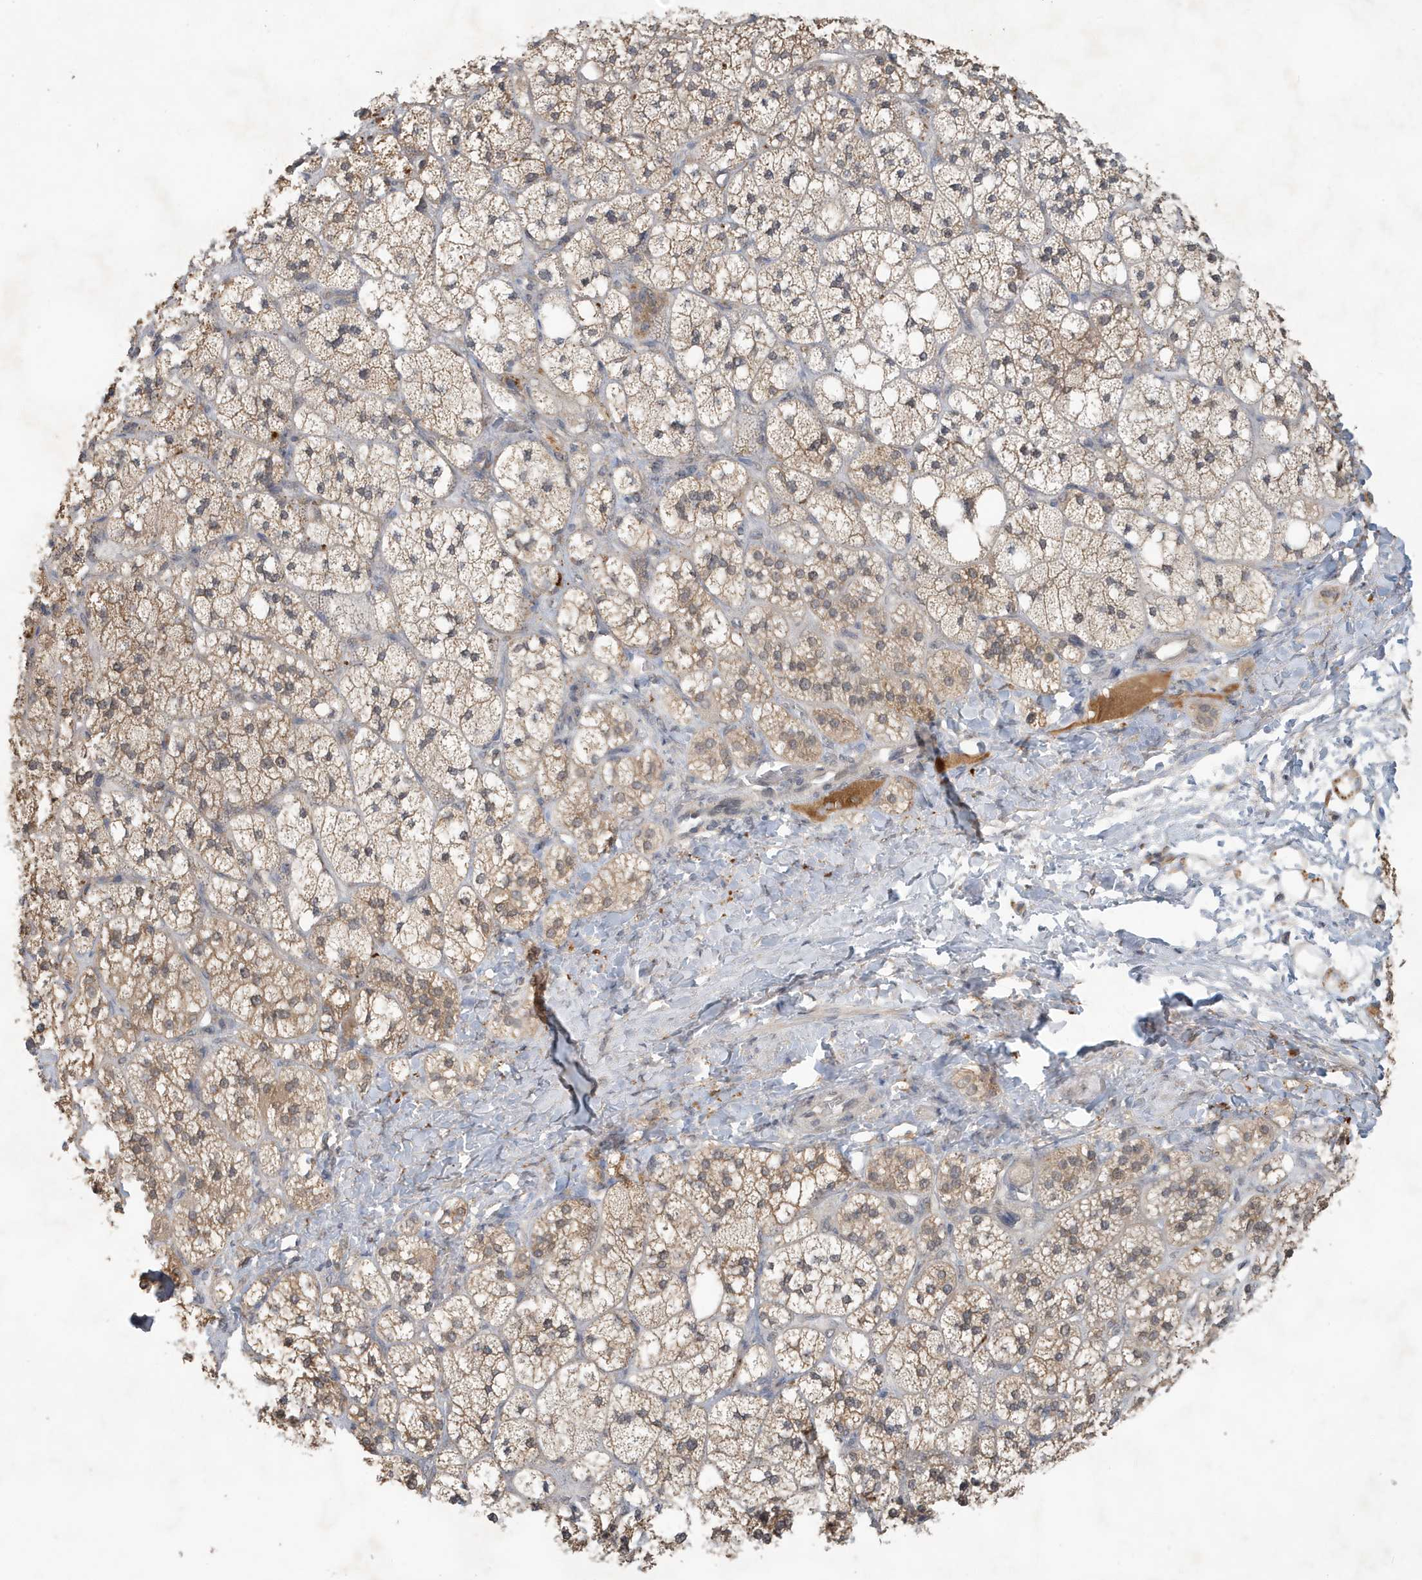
{"staining": {"intensity": "moderate", "quantity": ">75%", "location": "cytoplasmic/membranous"}, "tissue": "adrenal gland", "cell_type": "Glandular cells", "image_type": "normal", "snomed": [{"axis": "morphology", "description": "Normal tissue, NOS"}, {"axis": "topography", "description": "Adrenal gland"}], "caption": "Moderate cytoplasmic/membranous protein expression is appreciated in approximately >75% of glandular cells in adrenal gland. Immunohistochemistry stains the protein in brown and the nuclei are stained blue.", "gene": "ABCB9", "patient": {"sex": "male", "age": 61}}